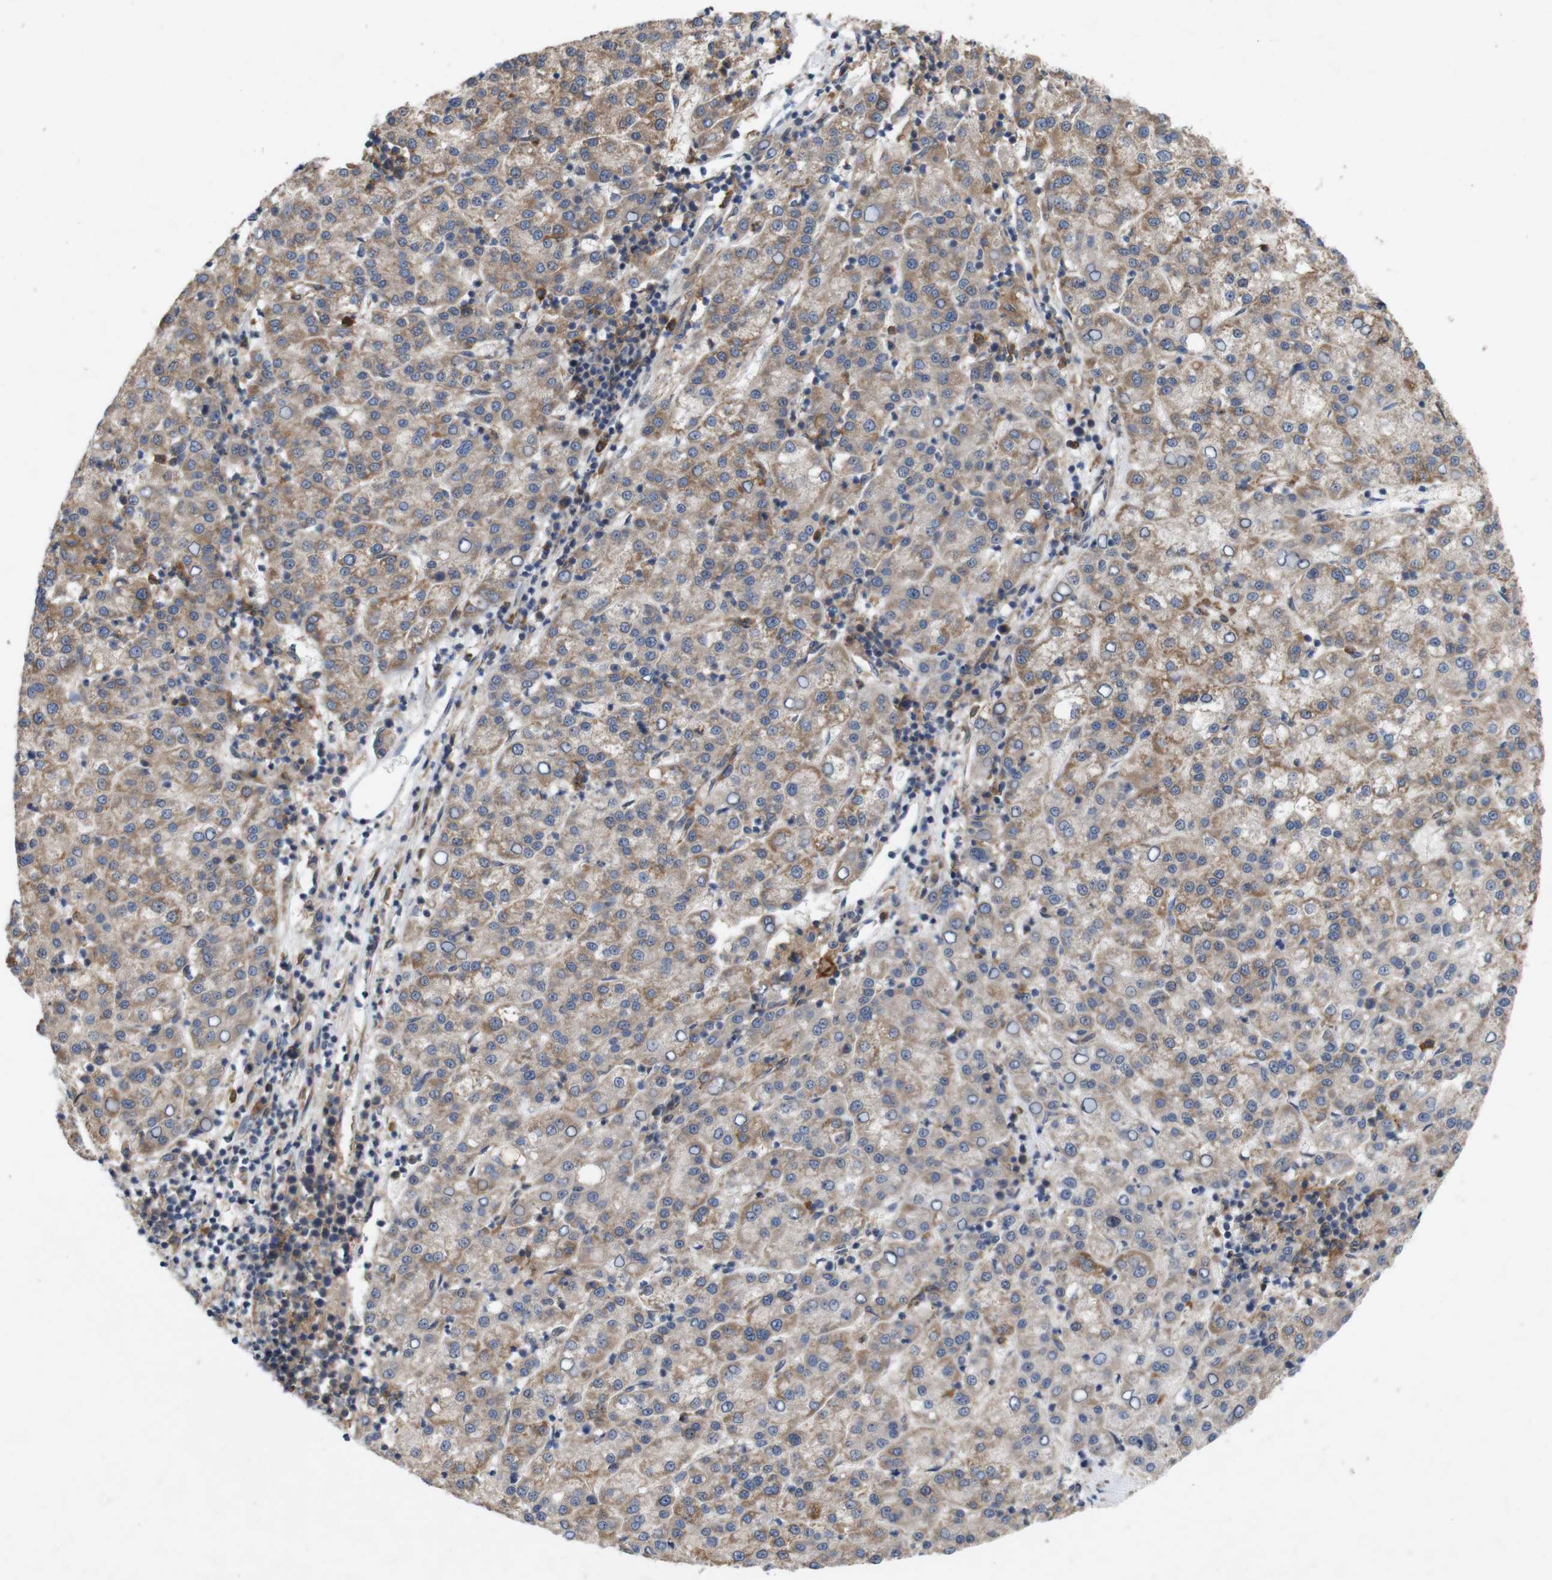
{"staining": {"intensity": "moderate", "quantity": ">75%", "location": "cytoplasmic/membranous"}, "tissue": "liver cancer", "cell_type": "Tumor cells", "image_type": "cancer", "snomed": [{"axis": "morphology", "description": "Carcinoma, Hepatocellular, NOS"}, {"axis": "topography", "description": "Liver"}], "caption": "About >75% of tumor cells in hepatocellular carcinoma (liver) exhibit moderate cytoplasmic/membranous protein expression as visualized by brown immunohistochemical staining.", "gene": "SIGLEC8", "patient": {"sex": "female", "age": 58}}